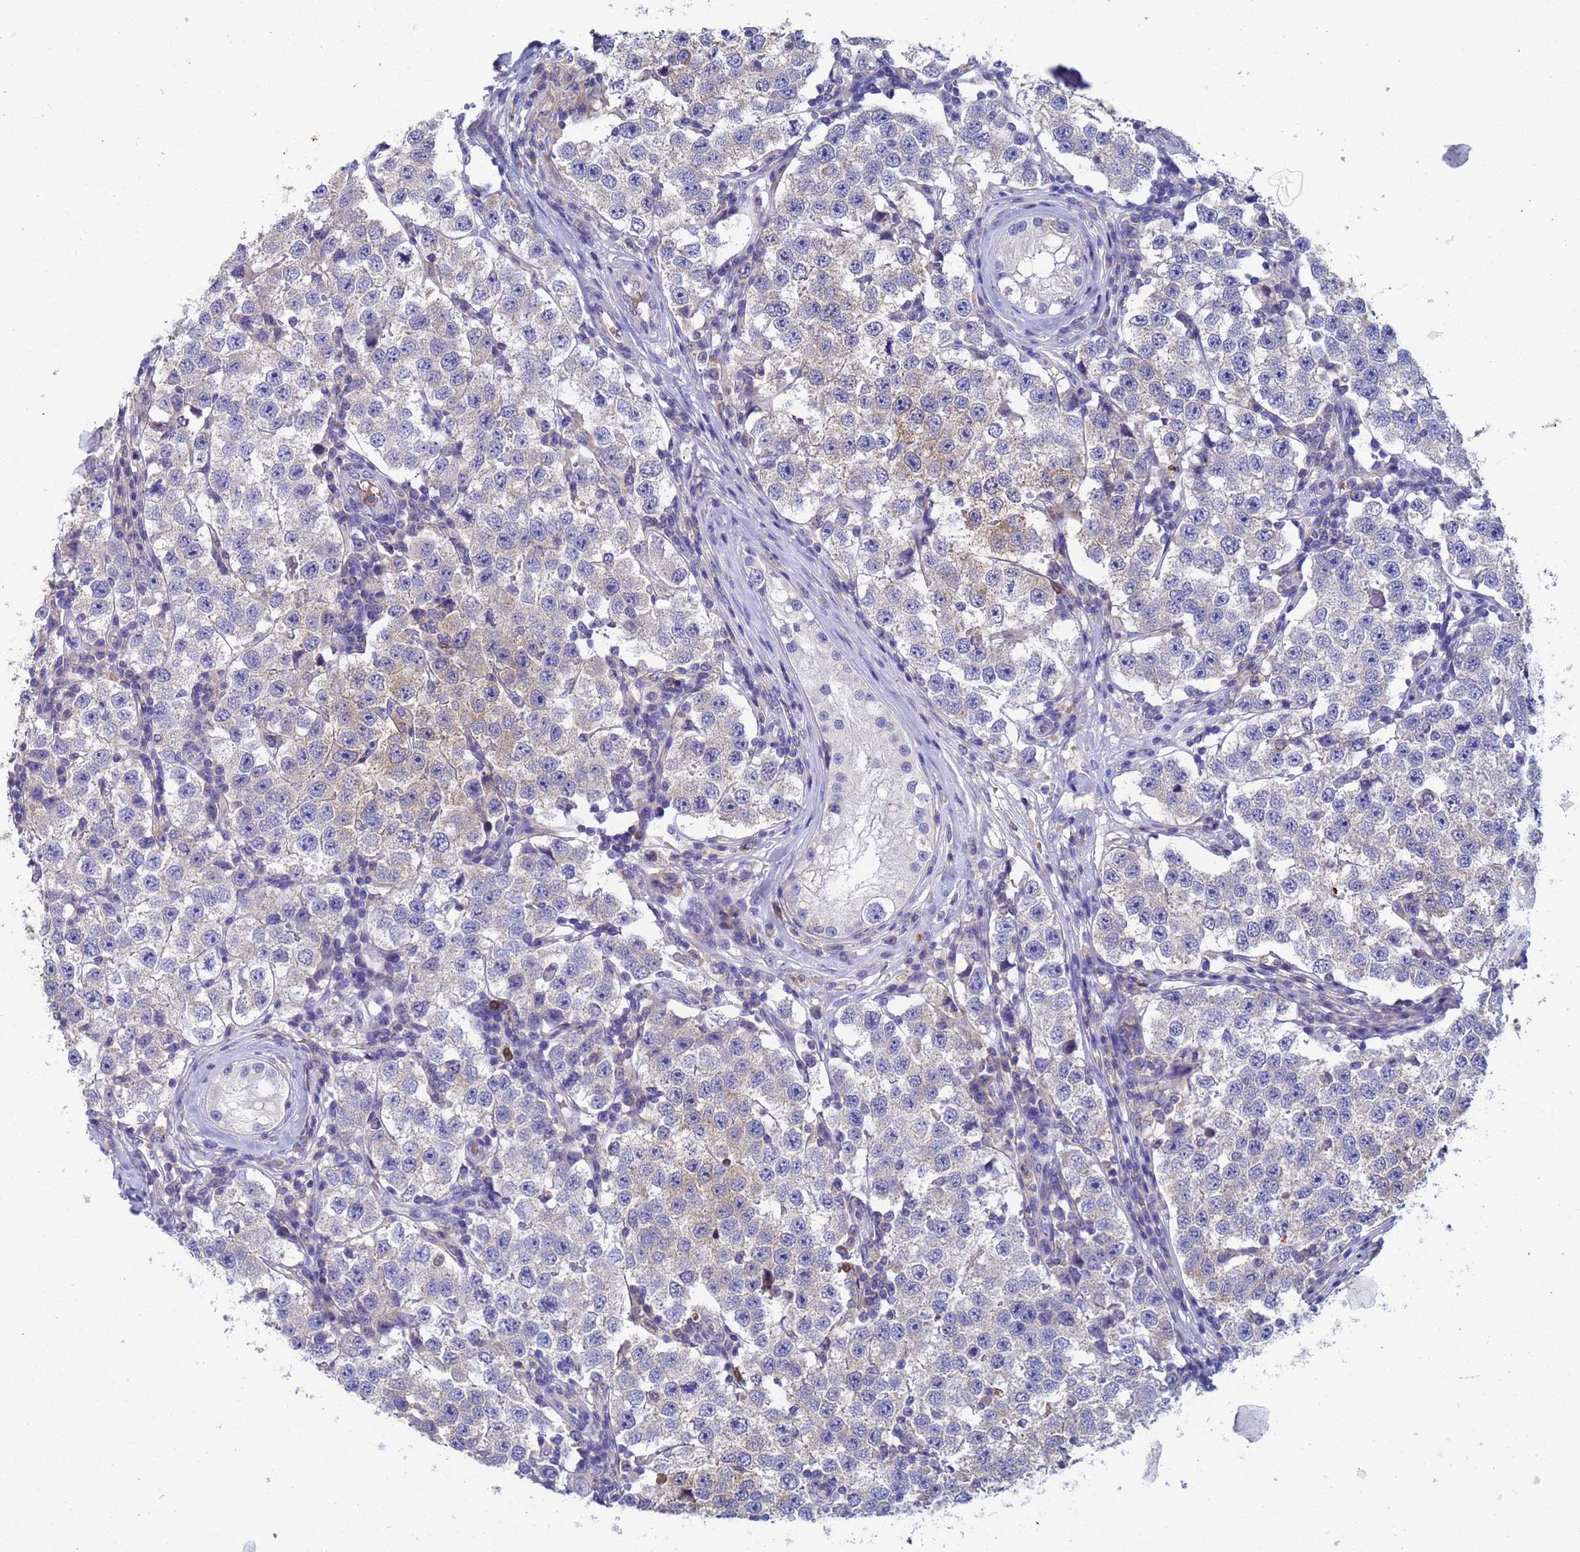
{"staining": {"intensity": "negative", "quantity": "none", "location": "none"}, "tissue": "testis cancer", "cell_type": "Tumor cells", "image_type": "cancer", "snomed": [{"axis": "morphology", "description": "Seminoma, NOS"}, {"axis": "topography", "description": "Testis"}], "caption": "An image of testis seminoma stained for a protein demonstrates no brown staining in tumor cells.", "gene": "TTLL11", "patient": {"sex": "male", "age": 34}}